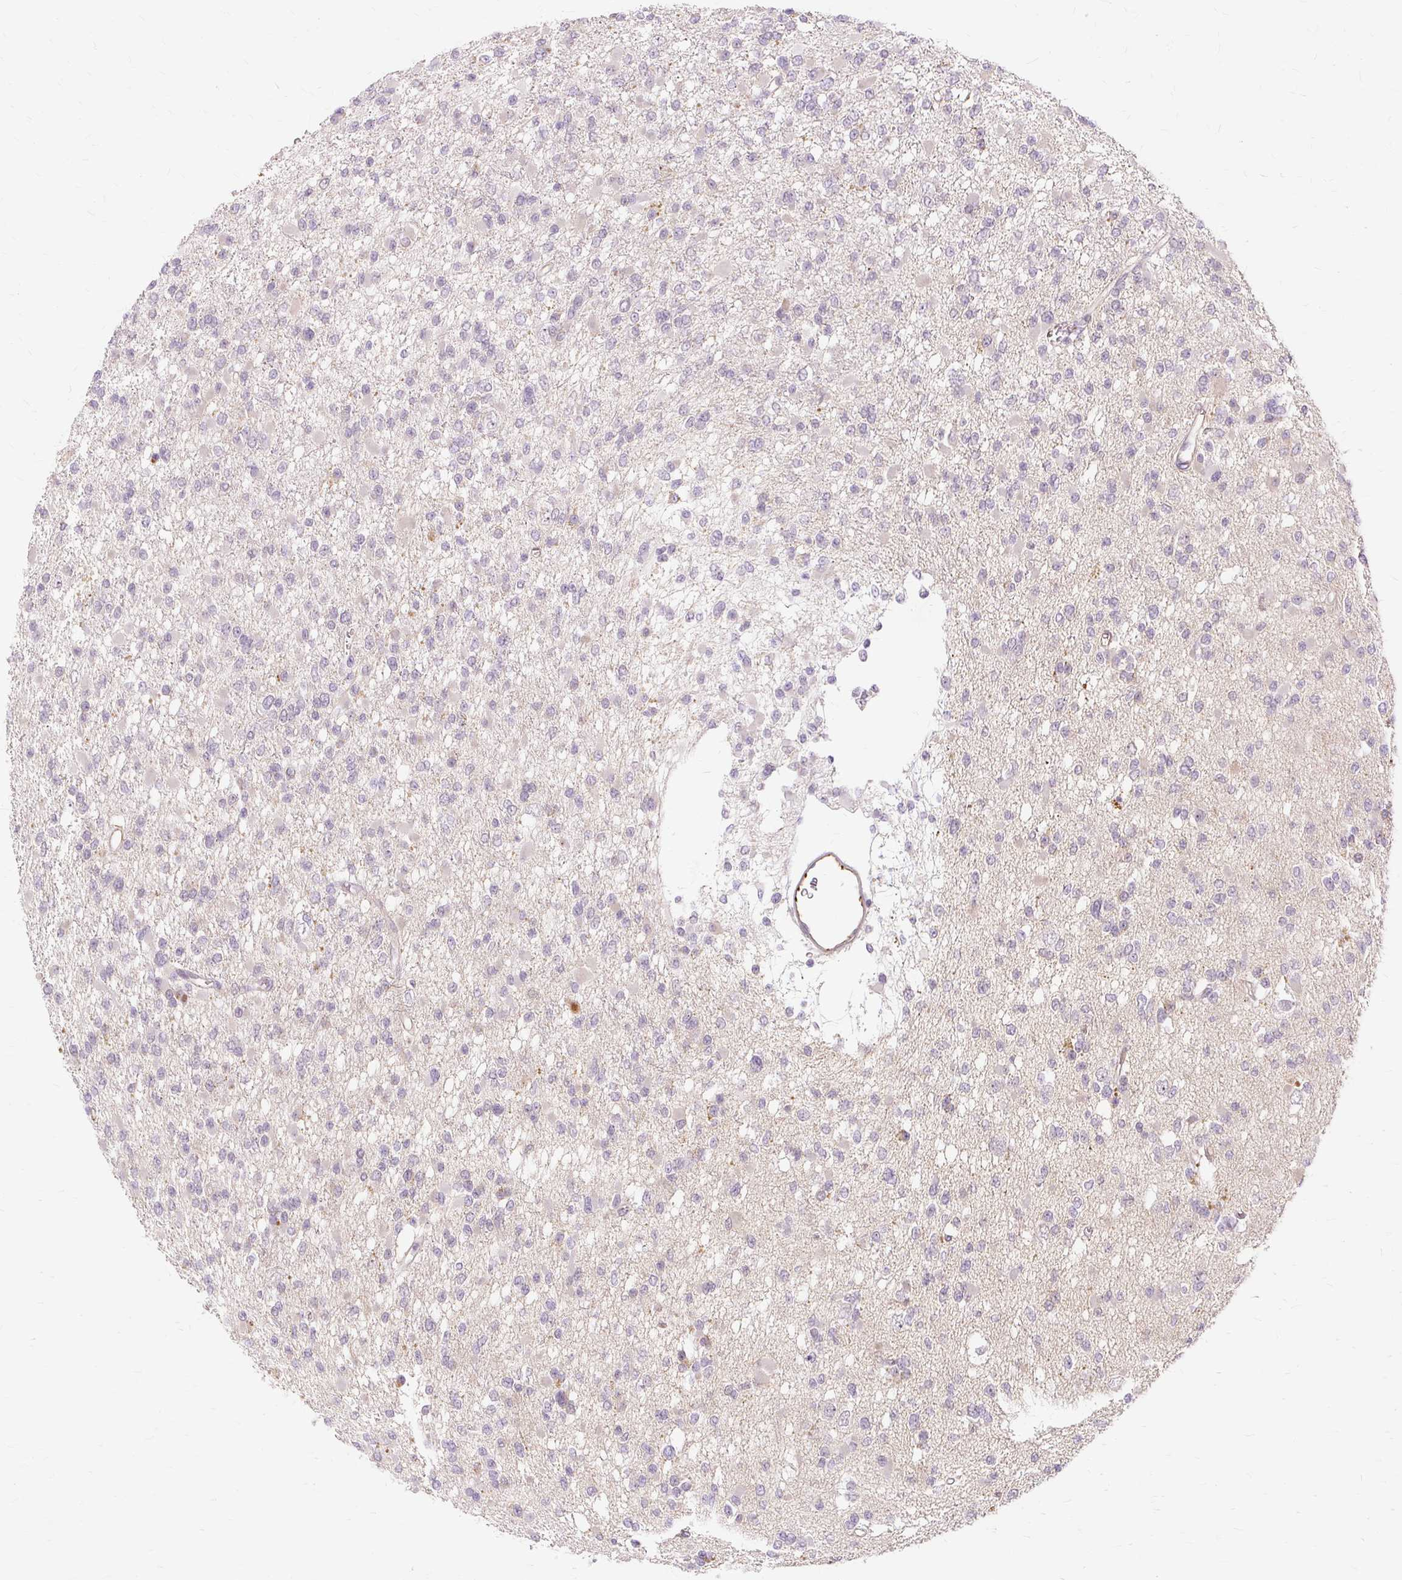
{"staining": {"intensity": "negative", "quantity": "none", "location": "none"}, "tissue": "glioma", "cell_type": "Tumor cells", "image_type": "cancer", "snomed": [{"axis": "morphology", "description": "Glioma, malignant, Low grade"}, {"axis": "topography", "description": "Brain"}], "caption": "Immunohistochemical staining of human malignant glioma (low-grade) displays no significant staining in tumor cells.", "gene": "MMACHC", "patient": {"sex": "female", "age": 22}}